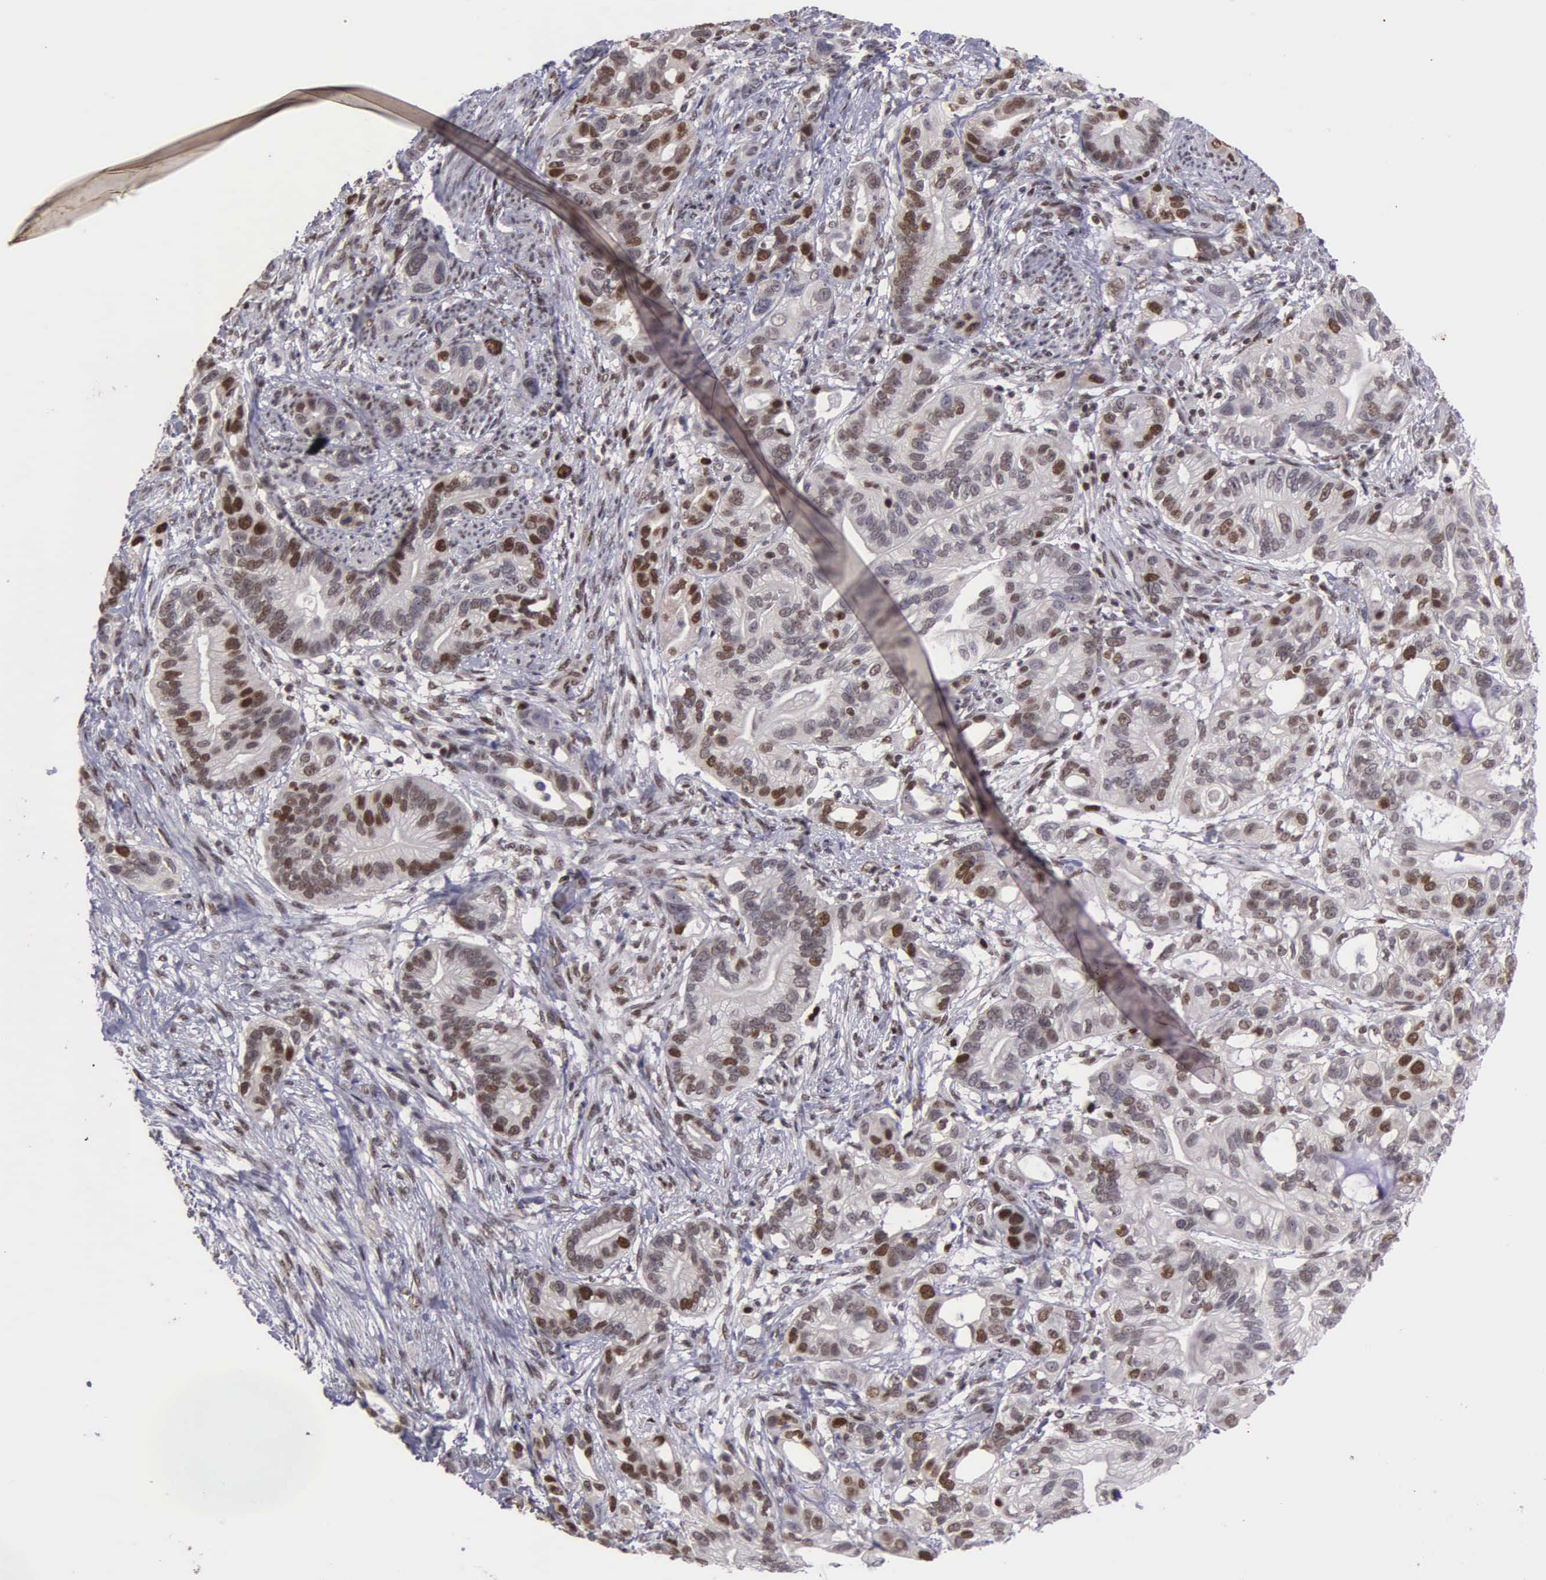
{"staining": {"intensity": "moderate", "quantity": "25%-75%", "location": "nuclear"}, "tissue": "stomach cancer", "cell_type": "Tumor cells", "image_type": "cancer", "snomed": [{"axis": "morphology", "description": "Adenocarcinoma, NOS"}, {"axis": "topography", "description": "Stomach, upper"}], "caption": "Immunohistochemistry photomicrograph of neoplastic tissue: human stomach cancer (adenocarcinoma) stained using immunohistochemistry (IHC) exhibits medium levels of moderate protein expression localized specifically in the nuclear of tumor cells, appearing as a nuclear brown color.", "gene": "UBR7", "patient": {"sex": "male", "age": 47}}